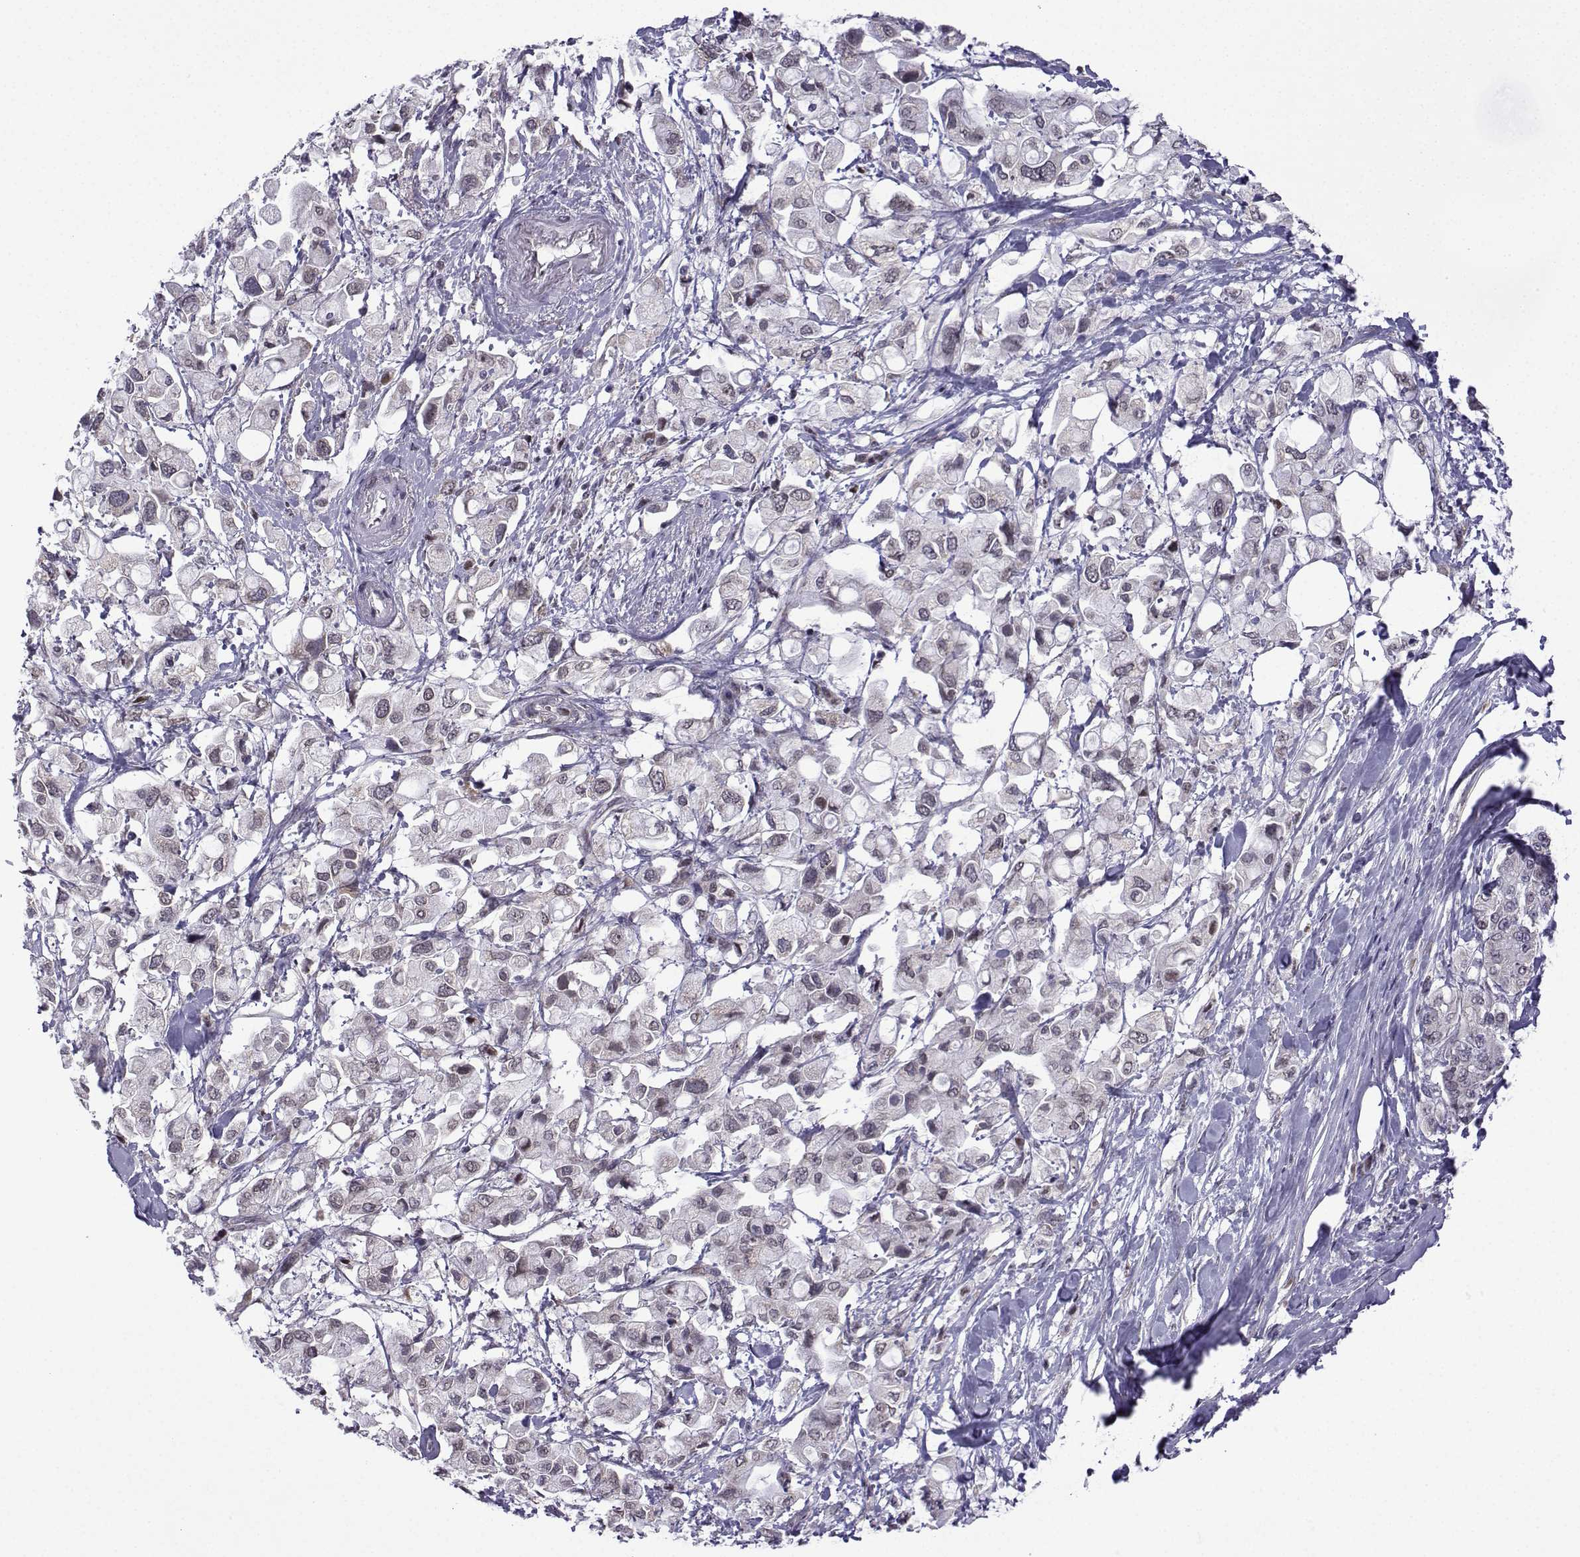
{"staining": {"intensity": "negative", "quantity": "none", "location": "none"}, "tissue": "pancreatic cancer", "cell_type": "Tumor cells", "image_type": "cancer", "snomed": [{"axis": "morphology", "description": "Adenocarcinoma, NOS"}, {"axis": "topography", "description": "Pancreas"}], "caption": "IHC of pancreatic cancer (adenocarcinoma) reveals no positivity in tumor cells.", "gene": "FGF3", "patient": {"sex": "female", "age": 56}}